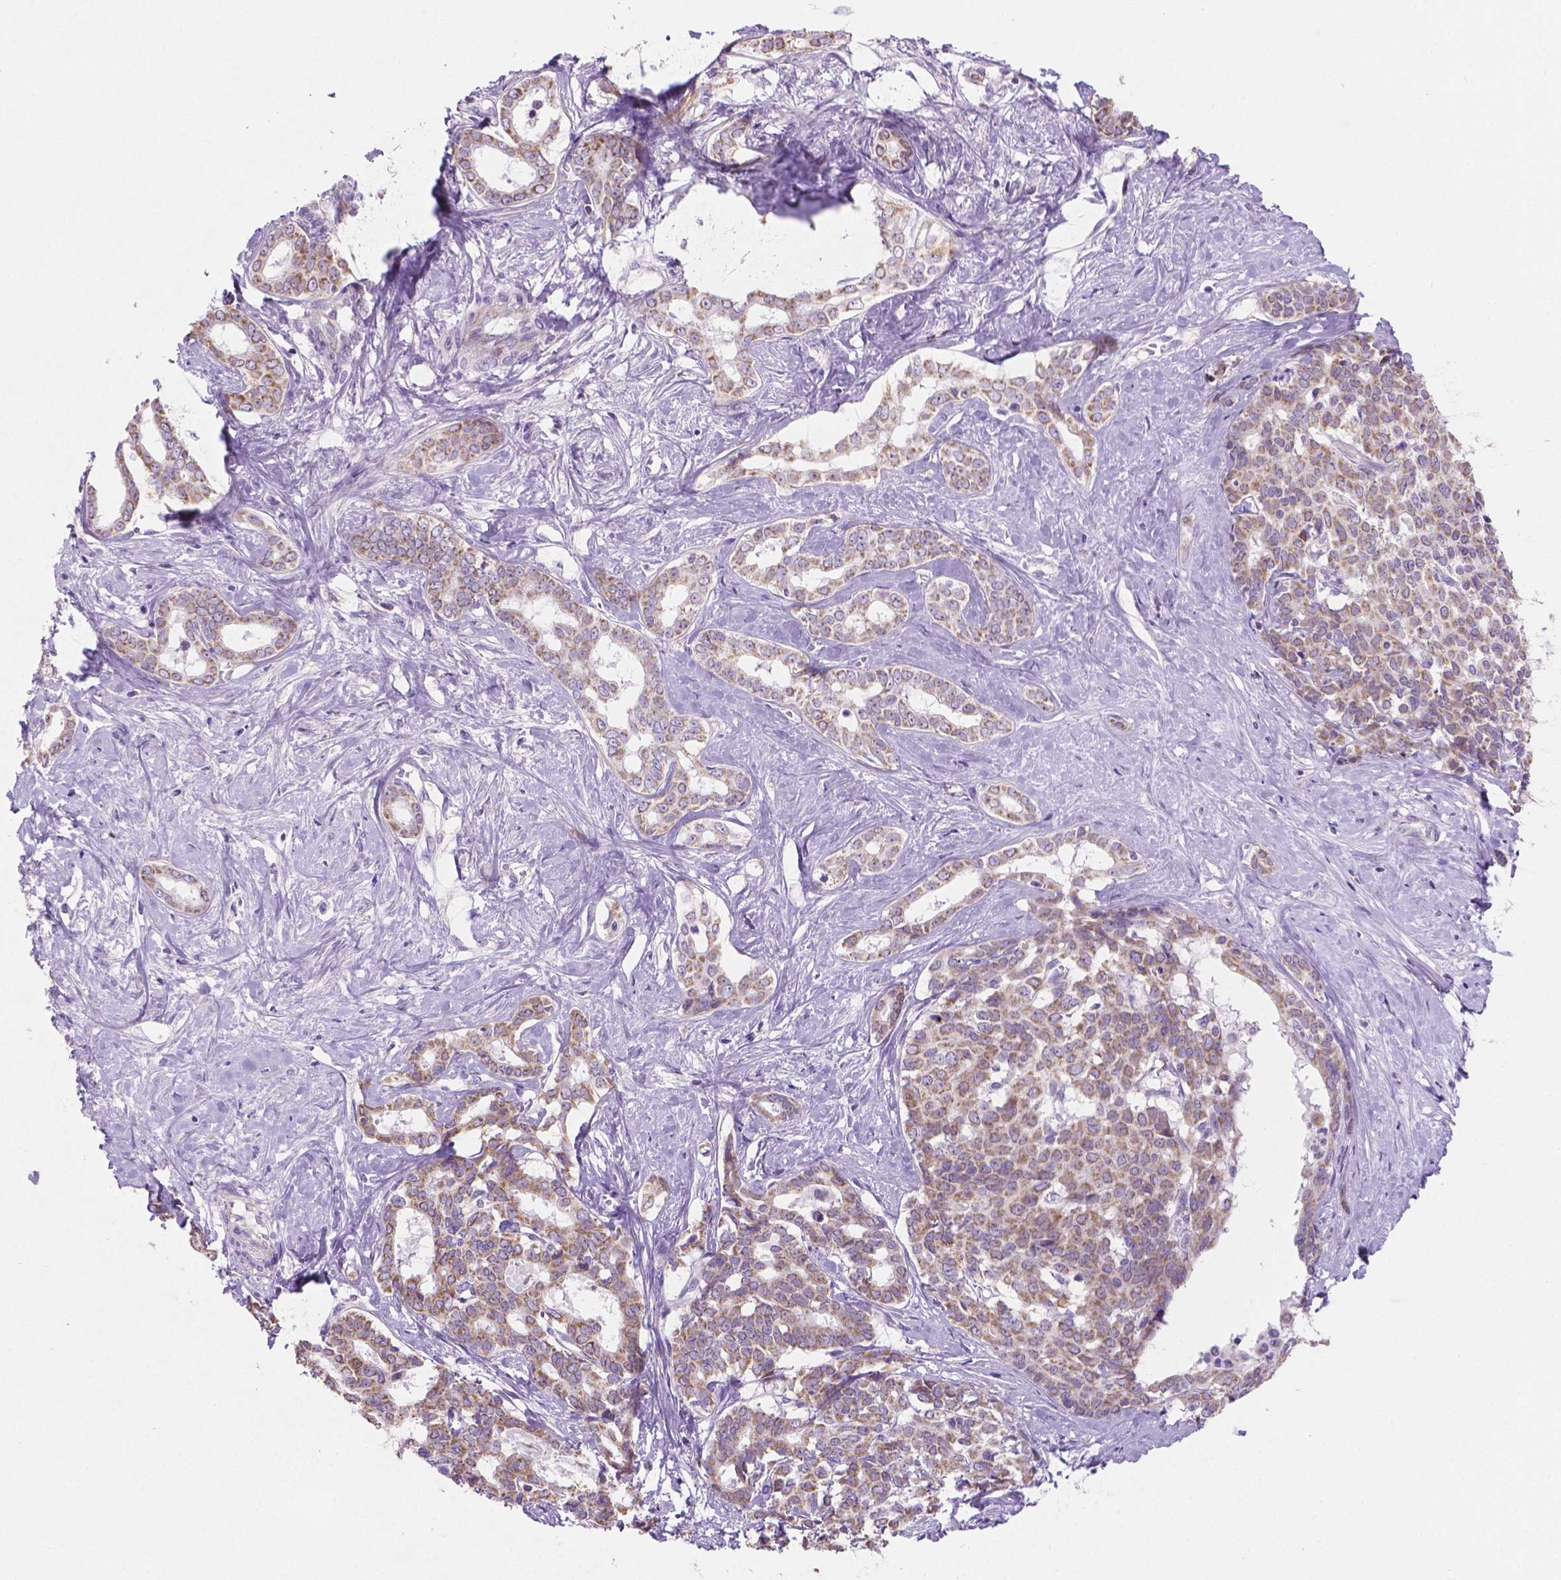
{"staining": {"intensity": "weak", "quantity": ">75%", "location": "cytoplasmic/membranous"}, "tissue": "liver cancer", "cell_type": "Tumor cells", "image_type": "cancer", "snomed": [{"axis": "morphology", "description": "Cholangiocarcinoma"}, {"axis": "topography", "description": "Liver"}], "caption": "IHC micrograph of human liver cholangiocarcinoma stained for a protein (brown), which demonstrates low levels of weak cytoplasmic/membranous positivity in approximately >75% of tumor cells.", "gene": "CSPG5", "patient": {"sex": "female", "age": 47}}